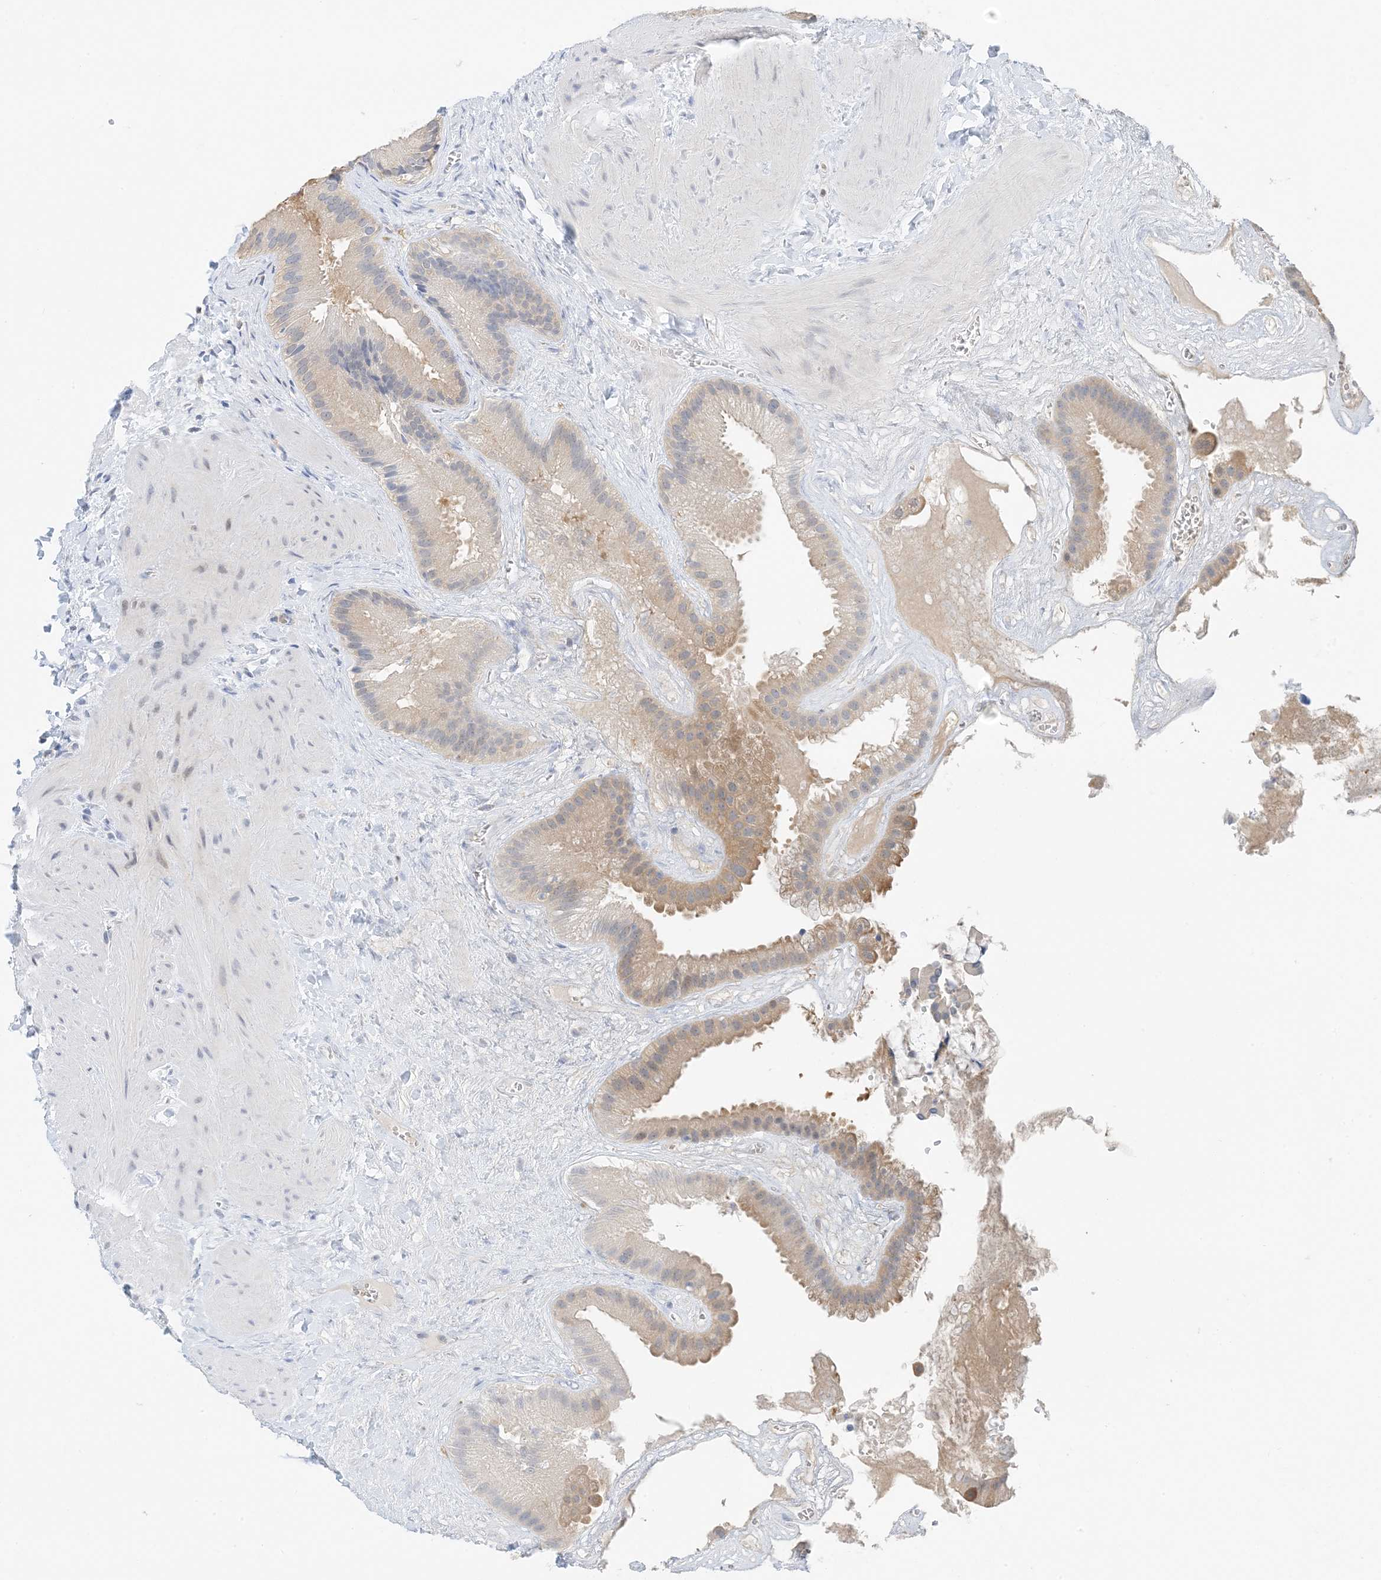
{"staining": {"intensity": "moderate", "quantity": "25%-75%", "location": "cytoplasmic/membranous"}, "tissue": "gallbladder", "cell_type": "Glandular cells", "image_type": "normal", "snomed": [{"axis": "morphology", "description": "Normal tissue, NOS"}, {"axis": "topography", "description": "Gallbladder"}], "caption": "Immunohistochemistry (IHC) histopathology image of benign gallbladder stained for a protein (brown), which shows medium levels of moderate cytoplasmic/membranous expression in approximately 25%-75% of glandular cells.", "gene": "KIFBP", "patient": {"sex": "male", "age": 55}}